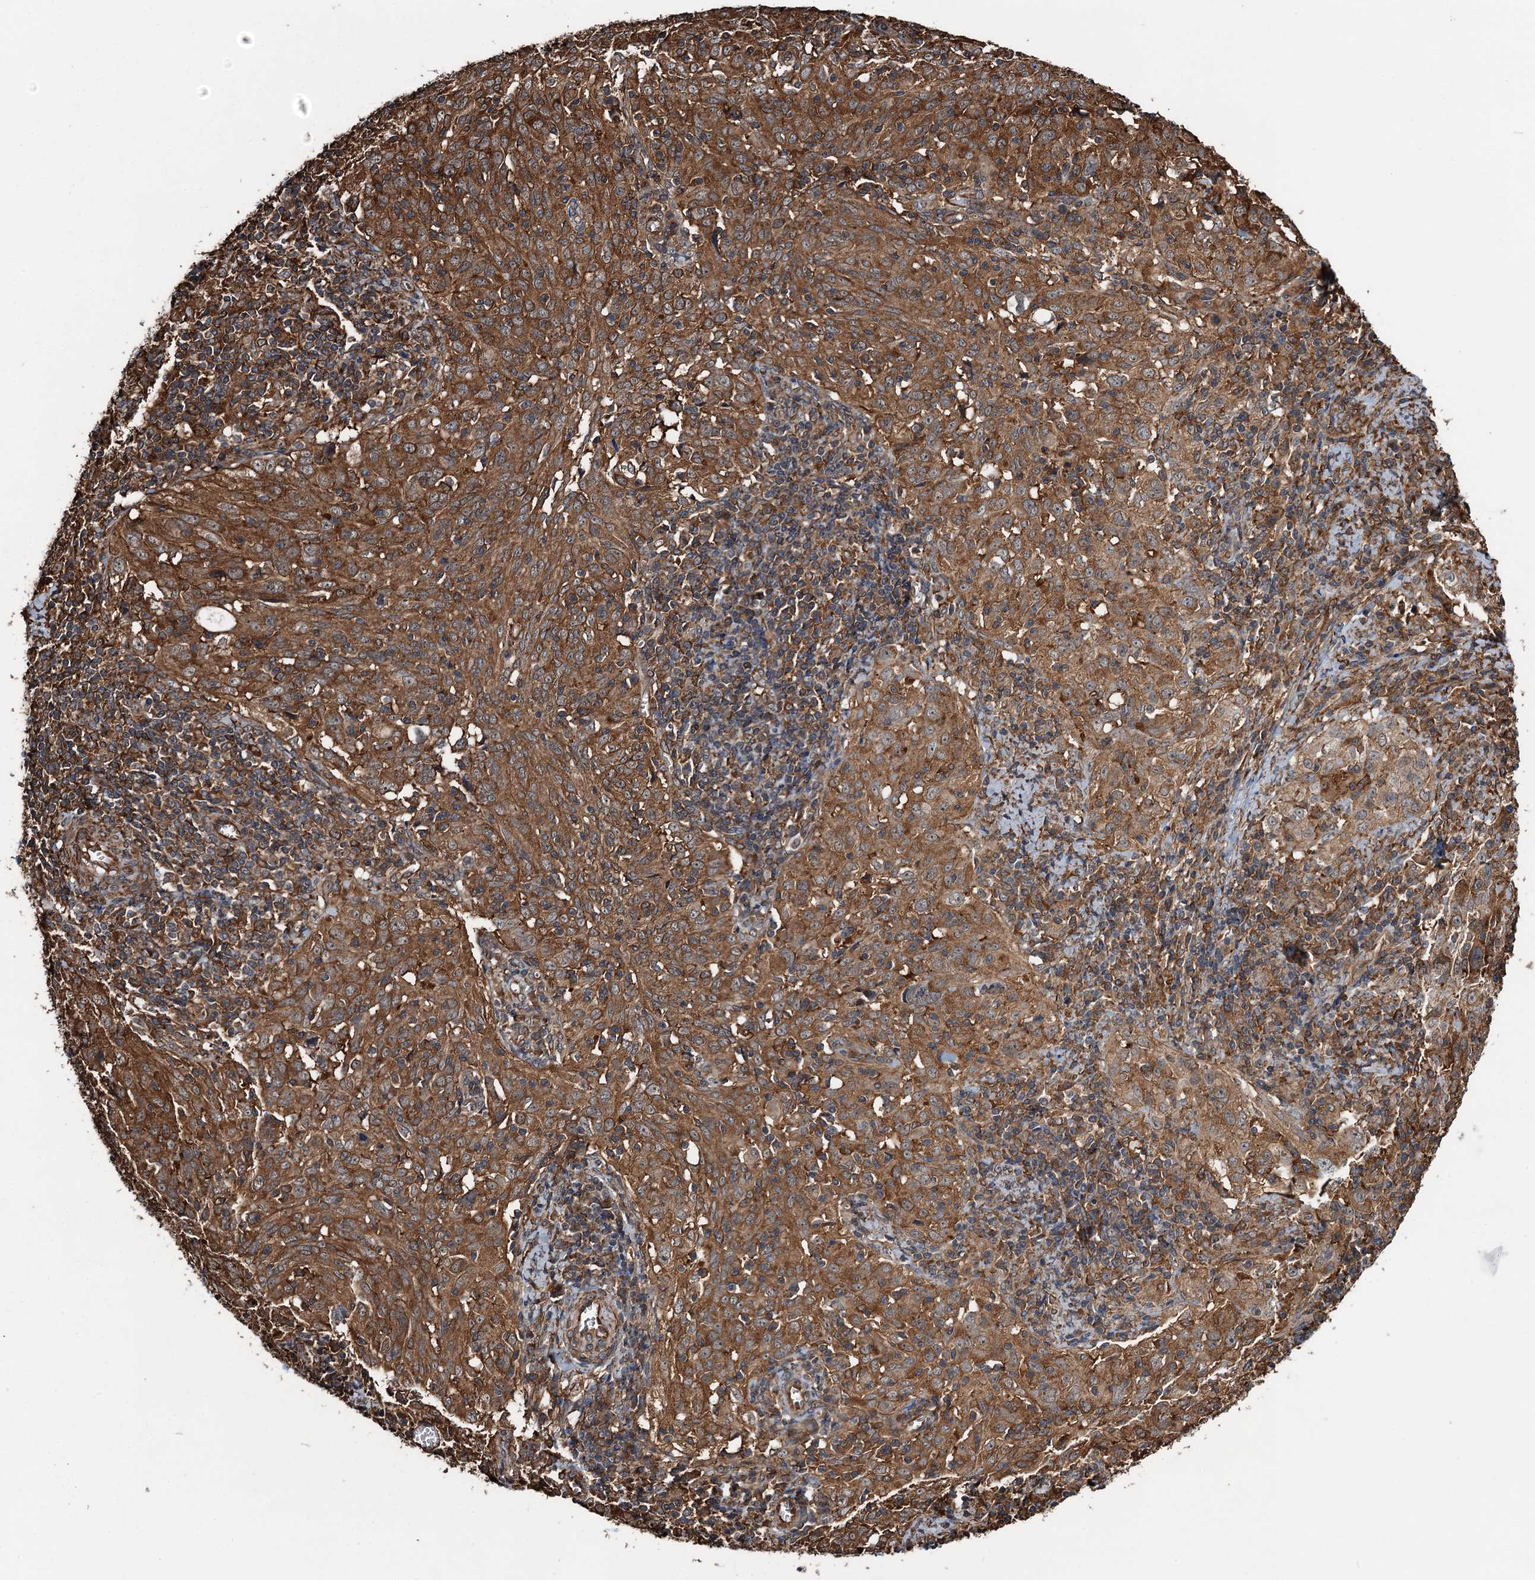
{"staining": {"intensity": "moderate", "quantity": ">75%", "location": "cytoplasmic/membranous"}, "tissue": "cervical cancer", "cell_type": "Tumor cells", "image_type": "cancer", "snomed": [{"axis": "morphology", "description": "Normal tissue, NOS"}, {"axis": "morphology", "description": "Squamous cell carcinoma, NOS"}, {"axis": "topography", "description": "Cervix"}], "caption": "A high-resolution image shows IHC staining of cervical cancer (squamous cell carcinoma), which displays moderate cytoplasmic/membranous expression in about >75% of tumor cells.", "gene": "WHAMM", "patient": {"sex": "female", "age": 31}}